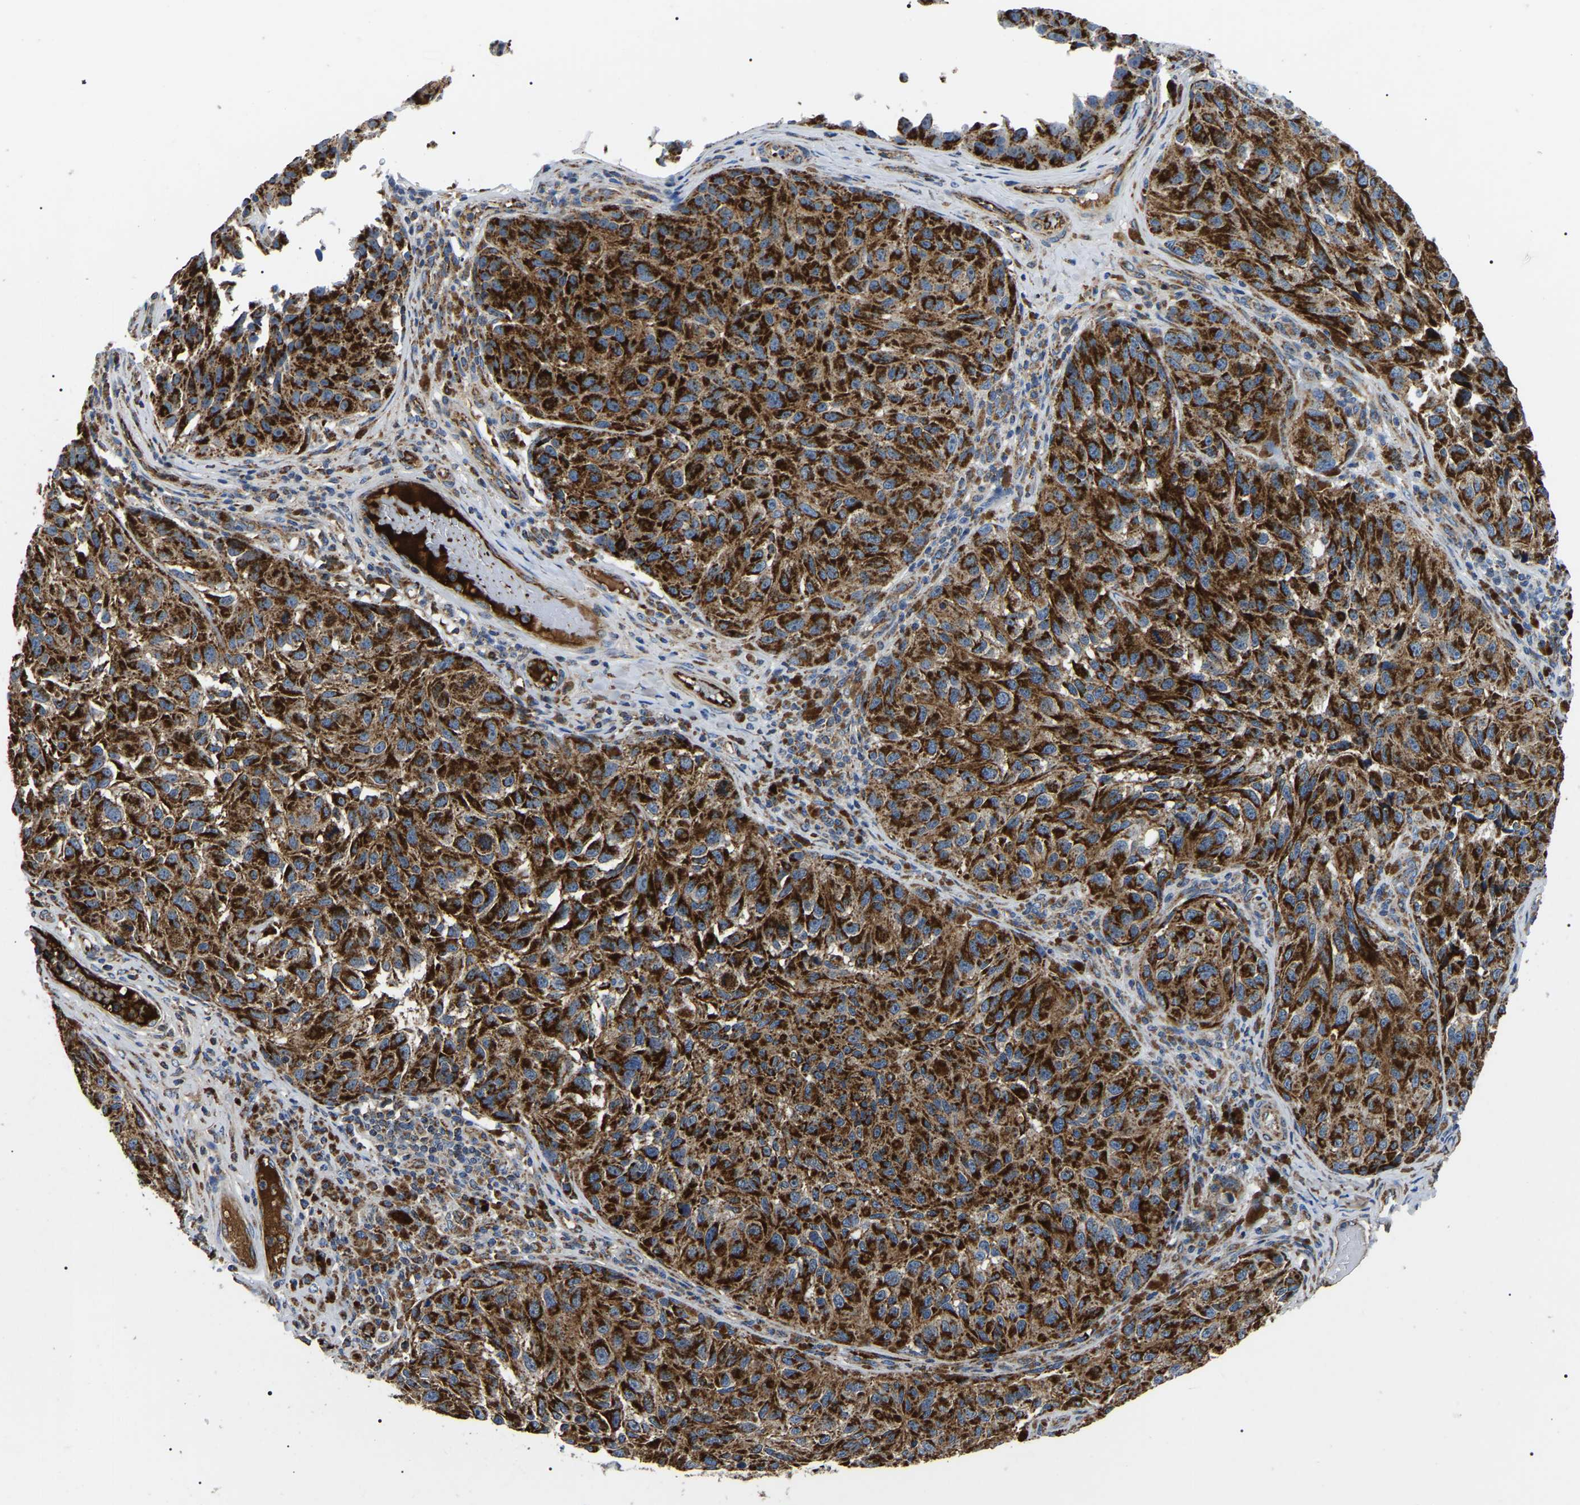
{"staining": {"intensity": "strong", "quantity": ">75%", "location": "cytoplasmic/membranous"}, "tissue": "melanoma", "cell_type": "Tumor cells", "image_type": "cancer", "snomed": [{"axis": "morphology", "description": "Malignant melanoma, NOS"}, {"axis": "topography", "description": "Skin"}], "caption": "Tumor cells exhibit strong cytoplasmic/membranous staining in approximately >75% of cells in melanoma.", "gene": "PPM1E", "patient": {"sex": "female", "age": 73}}